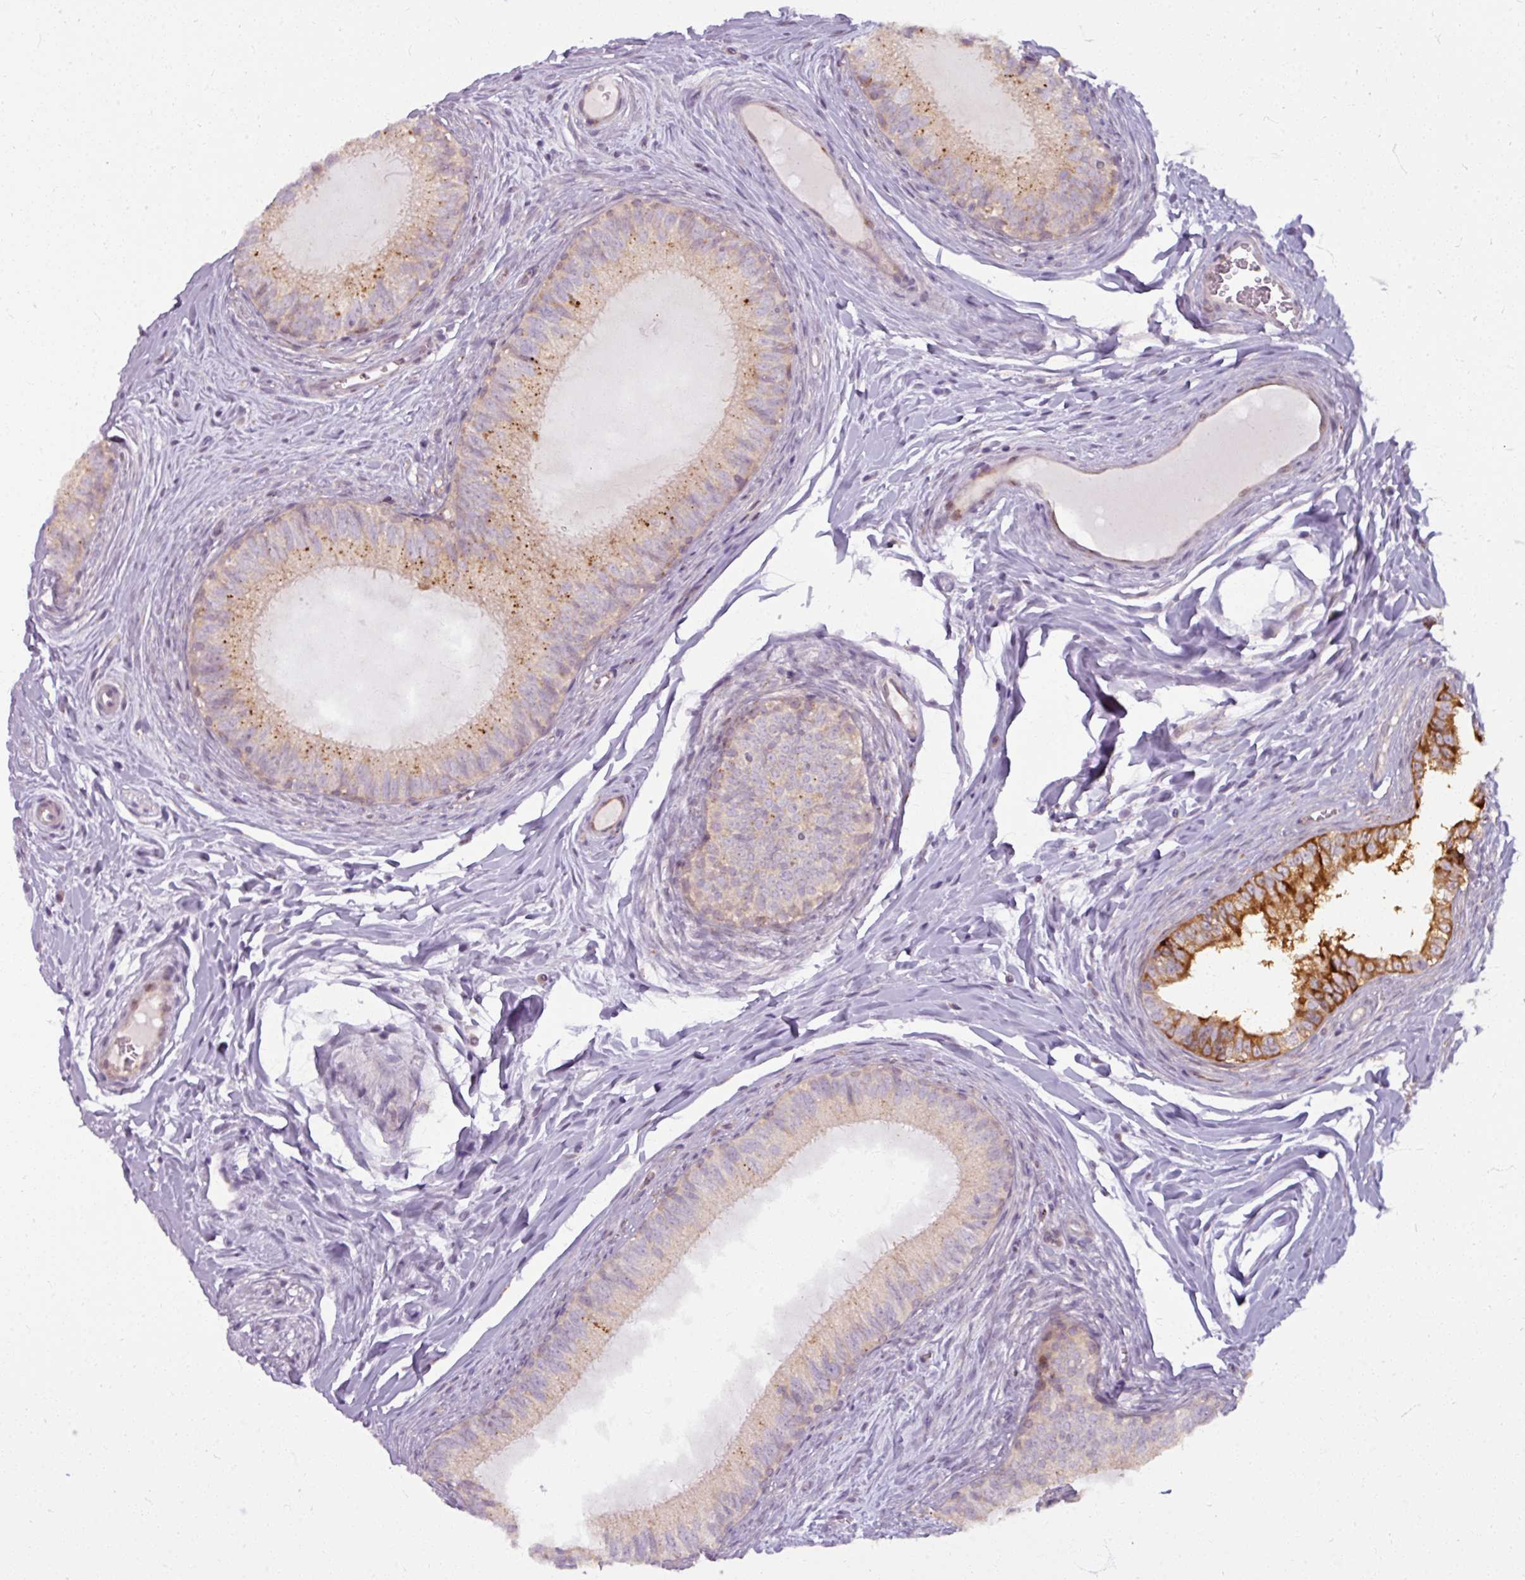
{"staining": {"intensity": "strong", "quantity": "25%-75%", "location": "cytoplasmic/membranous"}, "tissue": "epididymis", "cell_type": "Glandular cells", "image_type": "normal", "snomed": [{"axis": "morphology", "description": "Normal tissue, NOS"}, {"axis": "topography", "description": "Epididymis"}], "caption": "Brown immunohistochemical staining in normal epididymis exhibits strong cytoplasmic/membranous staining in about 25%-75% of glandular cells. (DAB (3,3'-diaminobenzidine) = brown stain, brightfield microscopy at high magnification).", "gene": "MAGT1", "patient": {"sex": "male", "age": 25}}